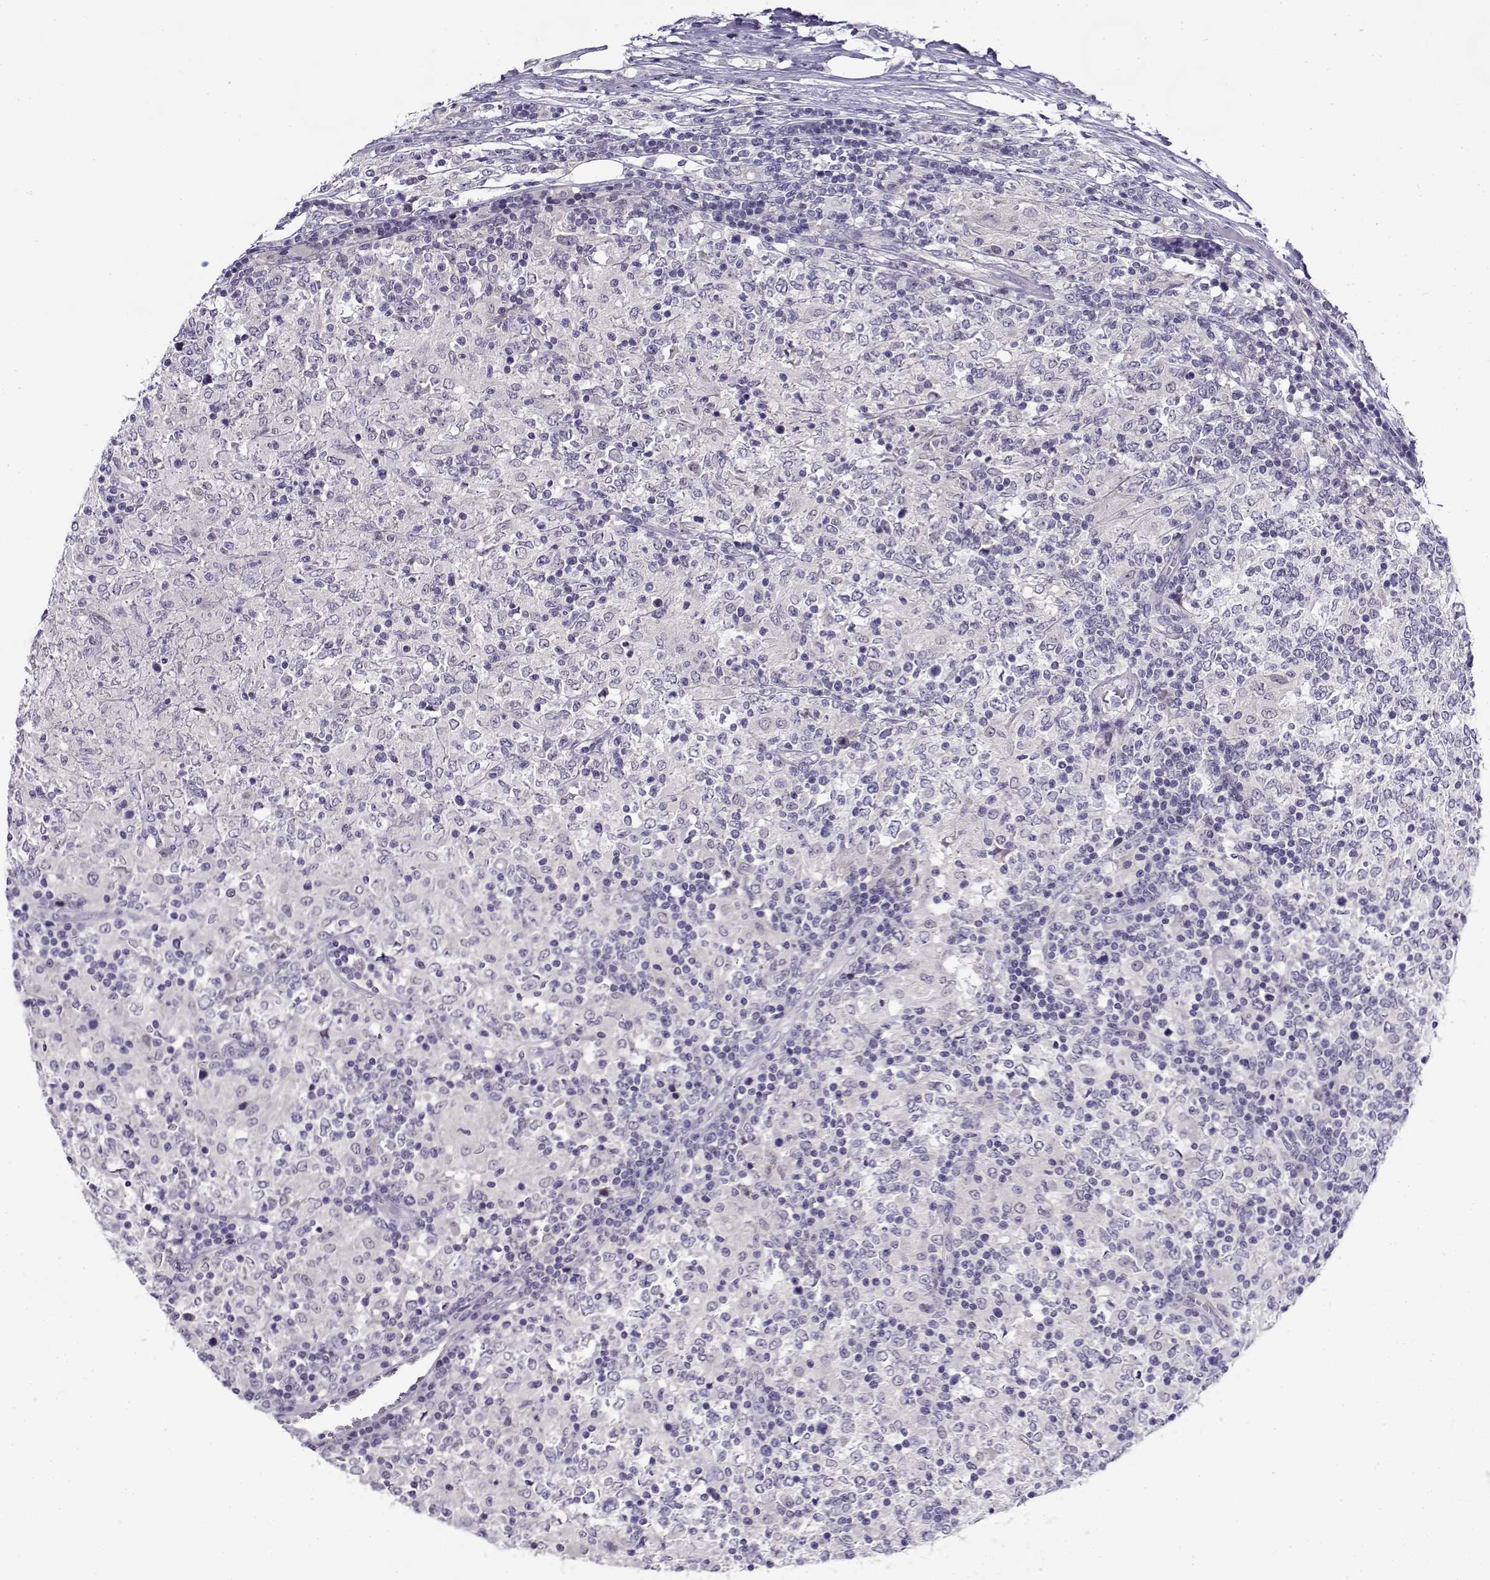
{"staining": {"intensity": "negative", "quantity": "none", "location": "none"}, "tissue": "lymphoma", "cell_type": "Tumor cells", "image_type": "cancer", "snomed": [{"axis": "morphology", "description": "Malignant lymphoma, non-Hodgkin's type, High grade"}, {"axis": "topography", "description": "Lymph node"}], "caption": "Malignant lymphoma, non-Hodgkin's type (high-grade) was stained to show a protein in brown. There is no significant positivity in tumor cells. (Stains: DAB (3,3'-diaminobenzidine) immunohistochemistry (IHC) with hematoxylin counter stain, Microscopy: brightfield microscopy at high magnification).", "gene": "FEZF1", "patient": {"sex": "female", "age": 84}}